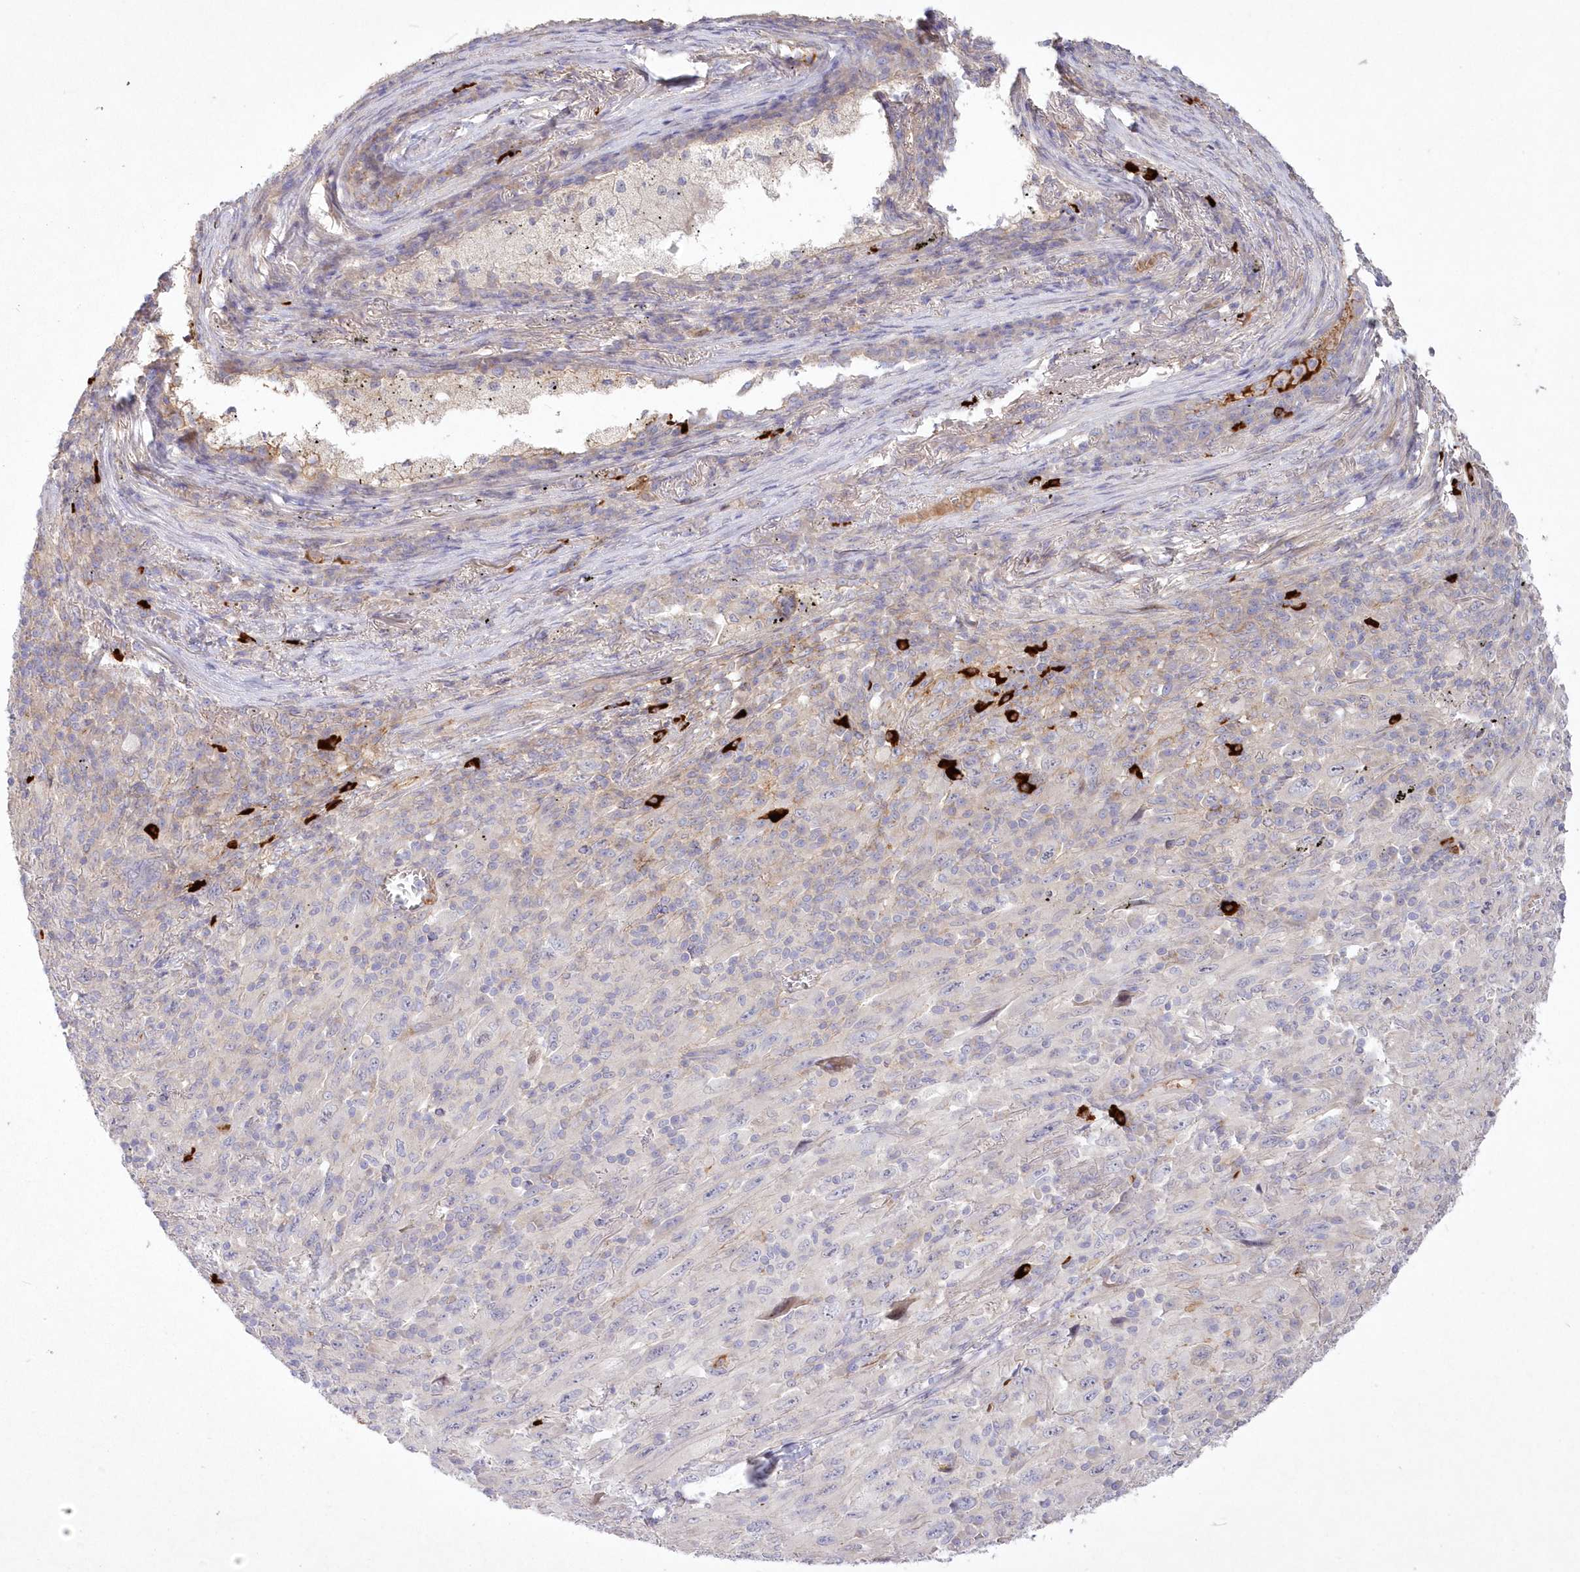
{"staining": {"intensity": "negative", "quantity": "none", "location": "none"}, "tissue": "melanoma", "cell_type": "Tumor cells", "image_type": "cancer", "snomed": [{"axis": "morphology", "description": "Malignant melanoma, Metastatic site"}, {"axis": "topography", "description": "Skin"}], "caption": "High power microscopy micrograph of an immunohistochemistry (IHC) image of melanoma, revealing no significant expression in tumor cells.", "gene": "WBP1L", "patient": {"sex": "female", "age": 56}}